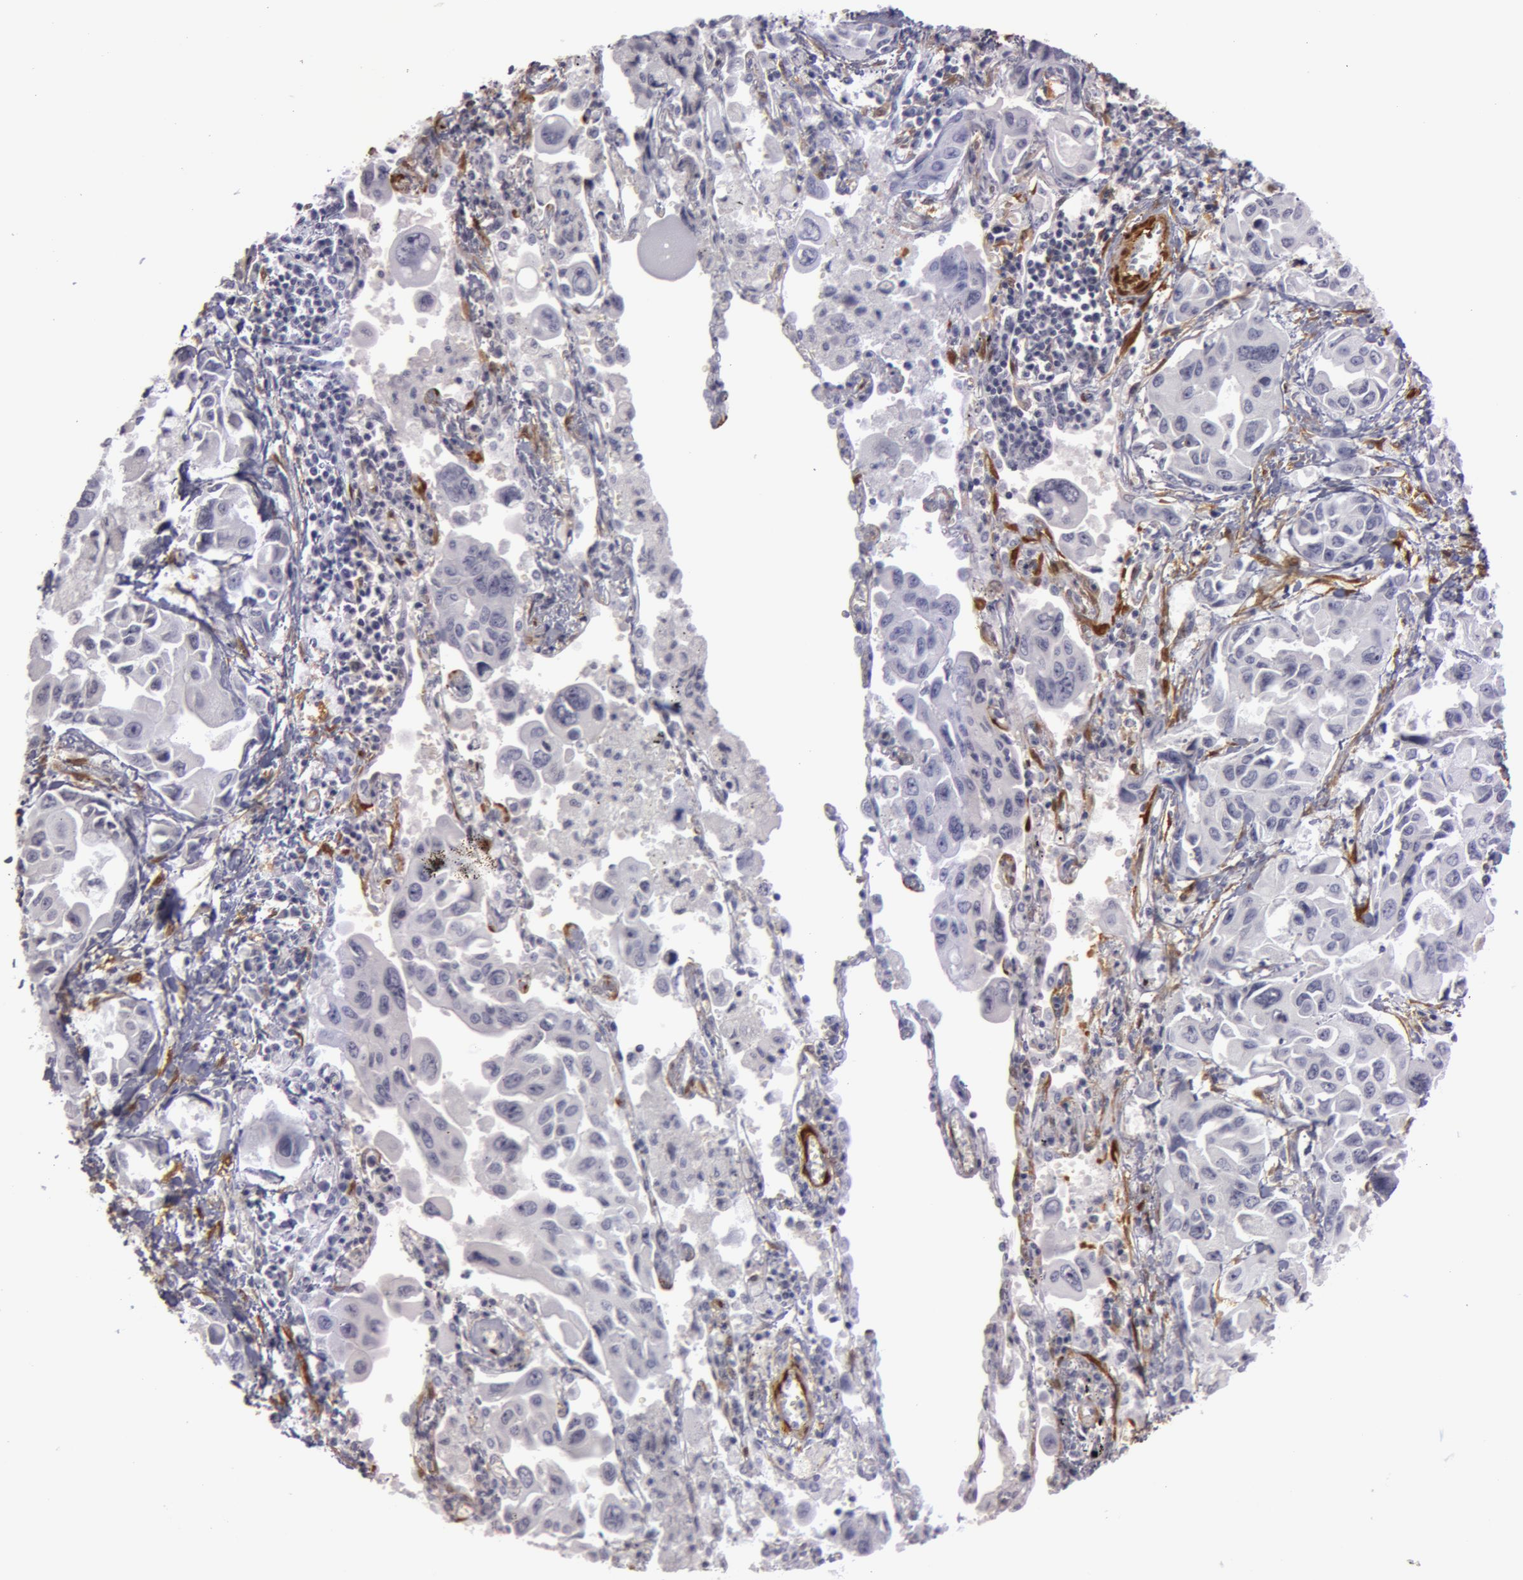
{"staining": {"intensity": "negative", "quantity": "none", "location": "none"}, "tissue": "lung cancer", "cell_type": "Tumor cells", "image_type": "cancer", "snomed": [{"axis": "morphology", "description": "Adenocarcinoma, NOS"}, {"axis": "topography", "description": "Lung"}], "caption": "Immunohistochemistry histopathology image of lung cancer stained for a protein (brown), which demonstrates no expression in tumor cells. The staining was performed using DAB (3,3'-diaminobenzidine) to visualize the protein expression in brown, while the nuclei were stained in blue with hematoxylin (Magnification: 20x).", "gene": "TAGLN", "patient": {"sex": "male", "age": 64}}